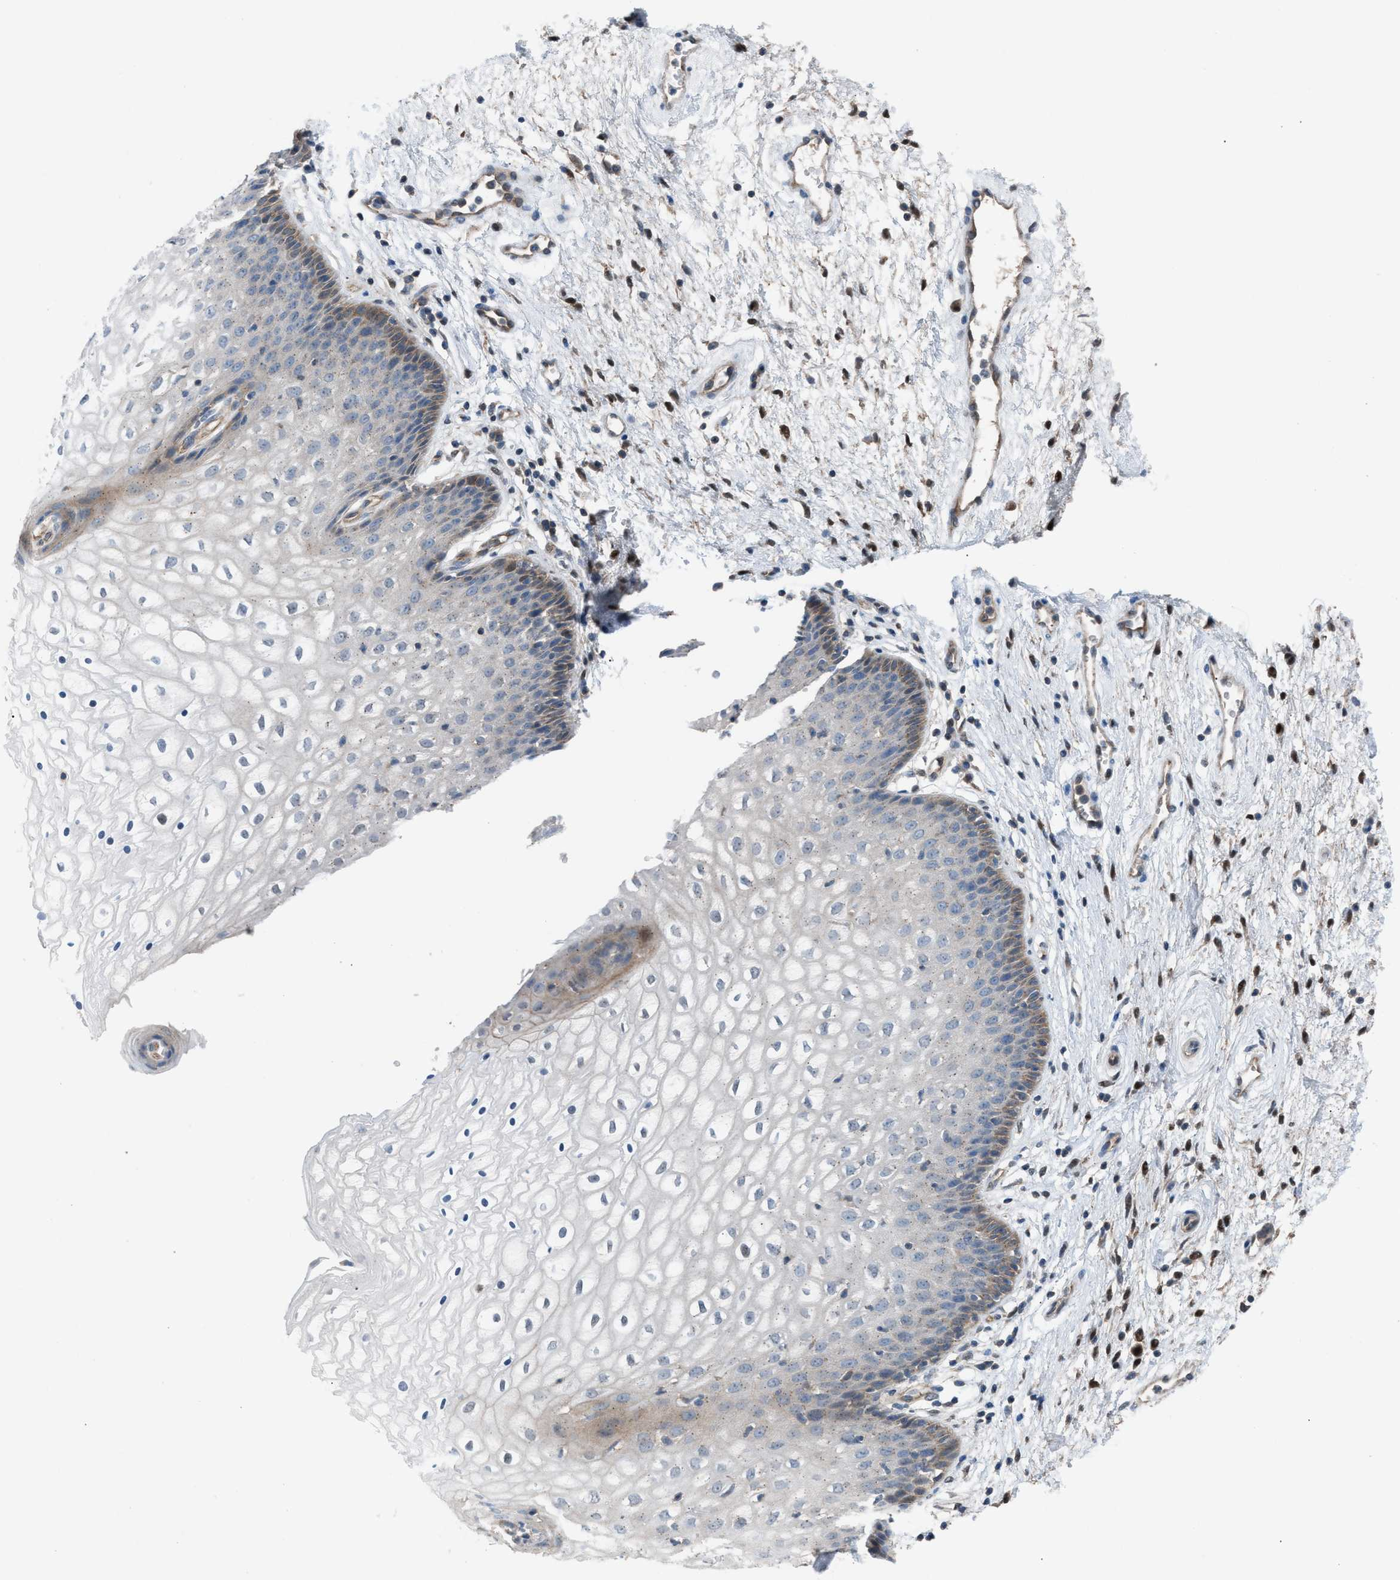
{"staining": {"intensity": "moderate", "quantity": "<25%", "location": "cytoplasmic/membranous"}, "tissue": "vagina", "cell_type": "Squamous epithelial cells", "image_type": "normal", "snomed": [{"axis": "morphology", "description": "Normal tissue, NOS"}, {"axis": "topography", "description": "Vagina"}], "caption": "High-power microscopy captured an immunohistochemistry (IHC) micrograph of unremarkable vagina, revealing moderate cytoplasmic/membranous staining in approximately <25% of squamous epithelial cells.", "gene": "CRTC1", "patient": {"sex": "female", "age": 34}}